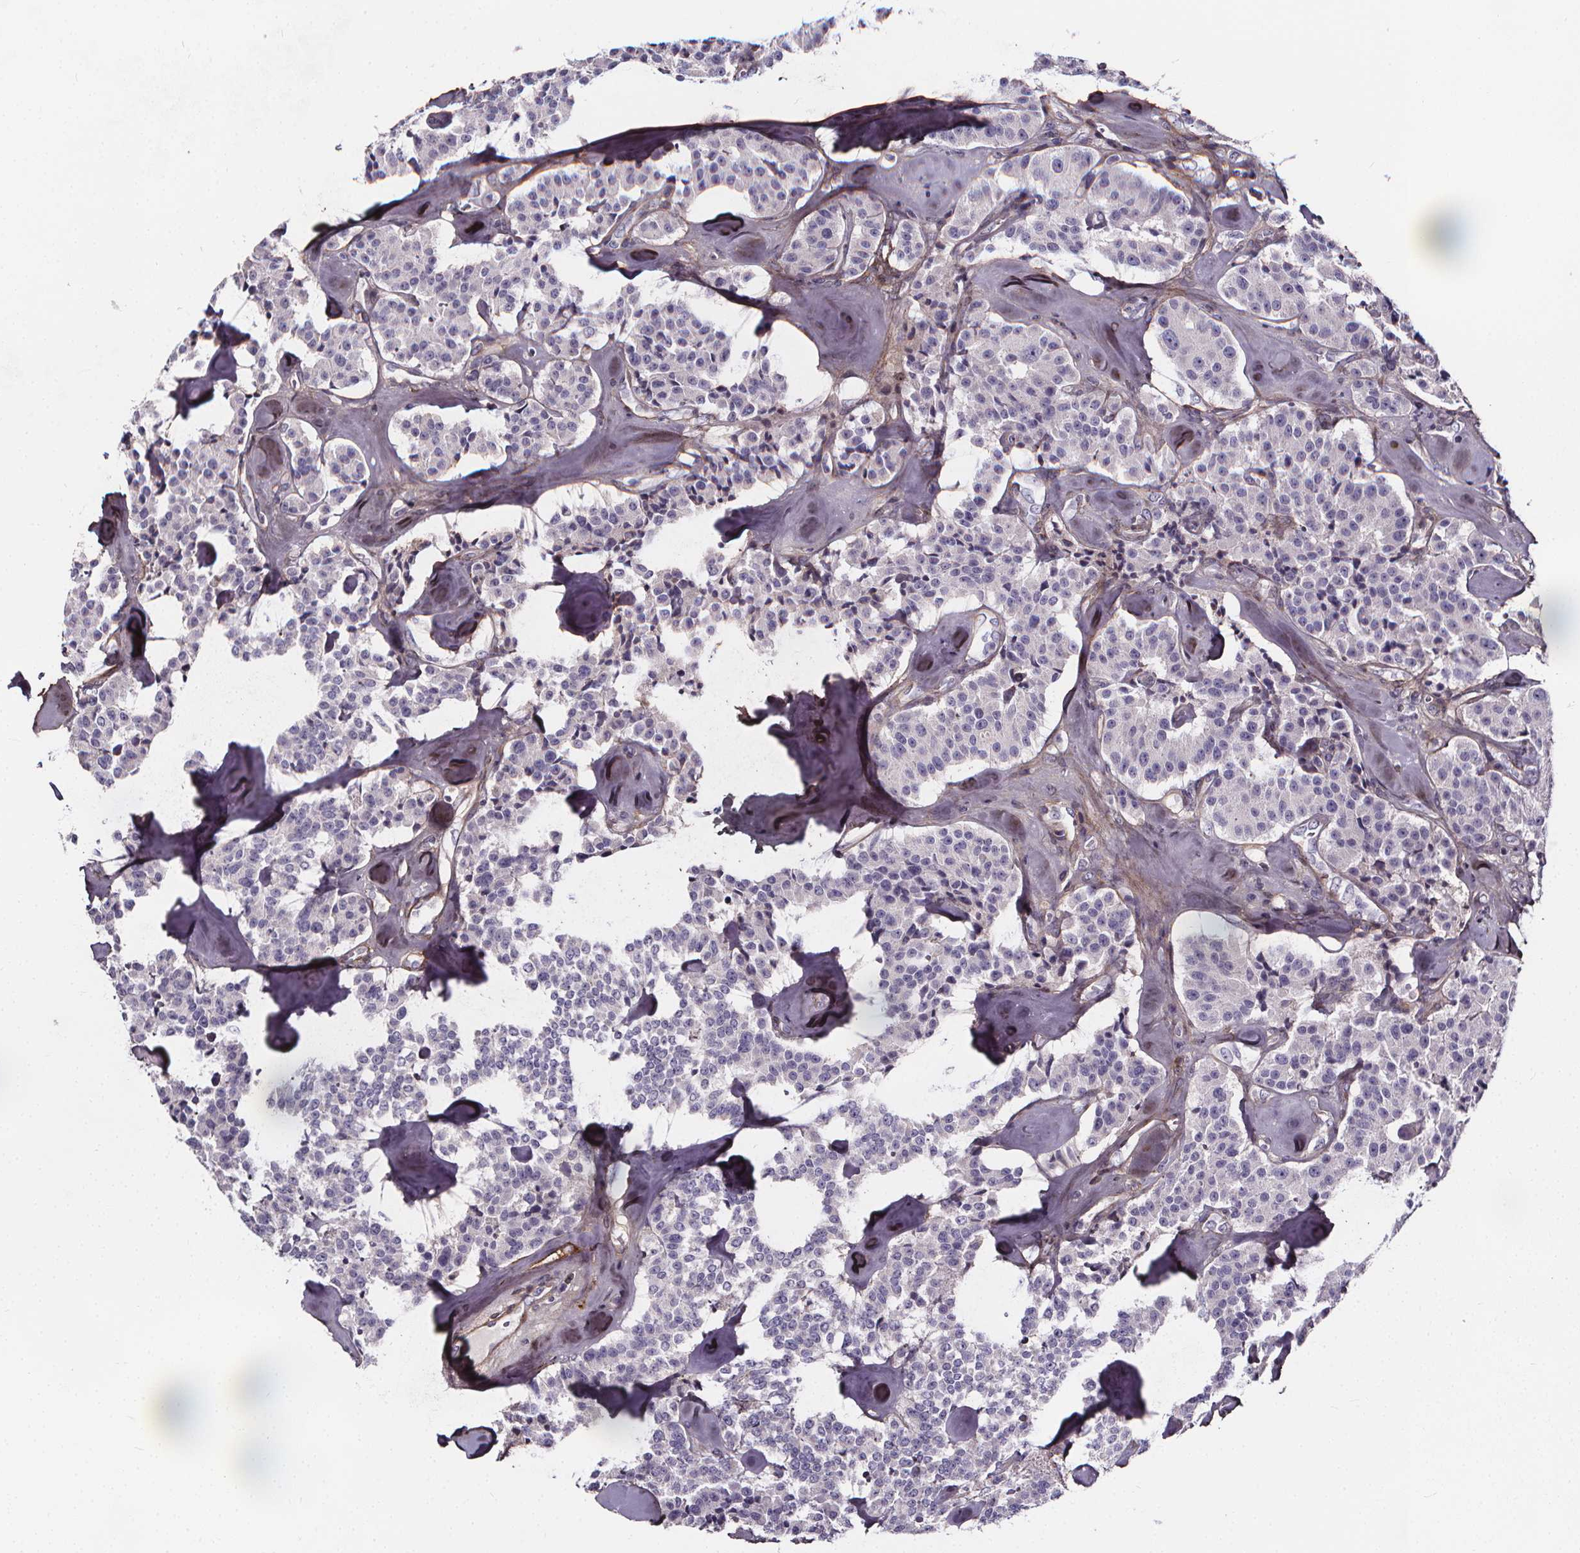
{"staining": {"intensity": "negative", "quantity": "none", "location": "none"}, "tissue": "carcinoid", "cell_type": "Tumor cells", "image_type": "cancer", "snomed": [{"axis": "morphology", "description": "Carcinoid, malignant, NOS"}, {"axis": "topography", "description": "Pancreas"}], "caption": "Protein analysis of carcinoid (malignant) reveals no significant positivity in tumor cells.", "gene": "AEBP1", "patient": {"sex": "male", "age": 41}}